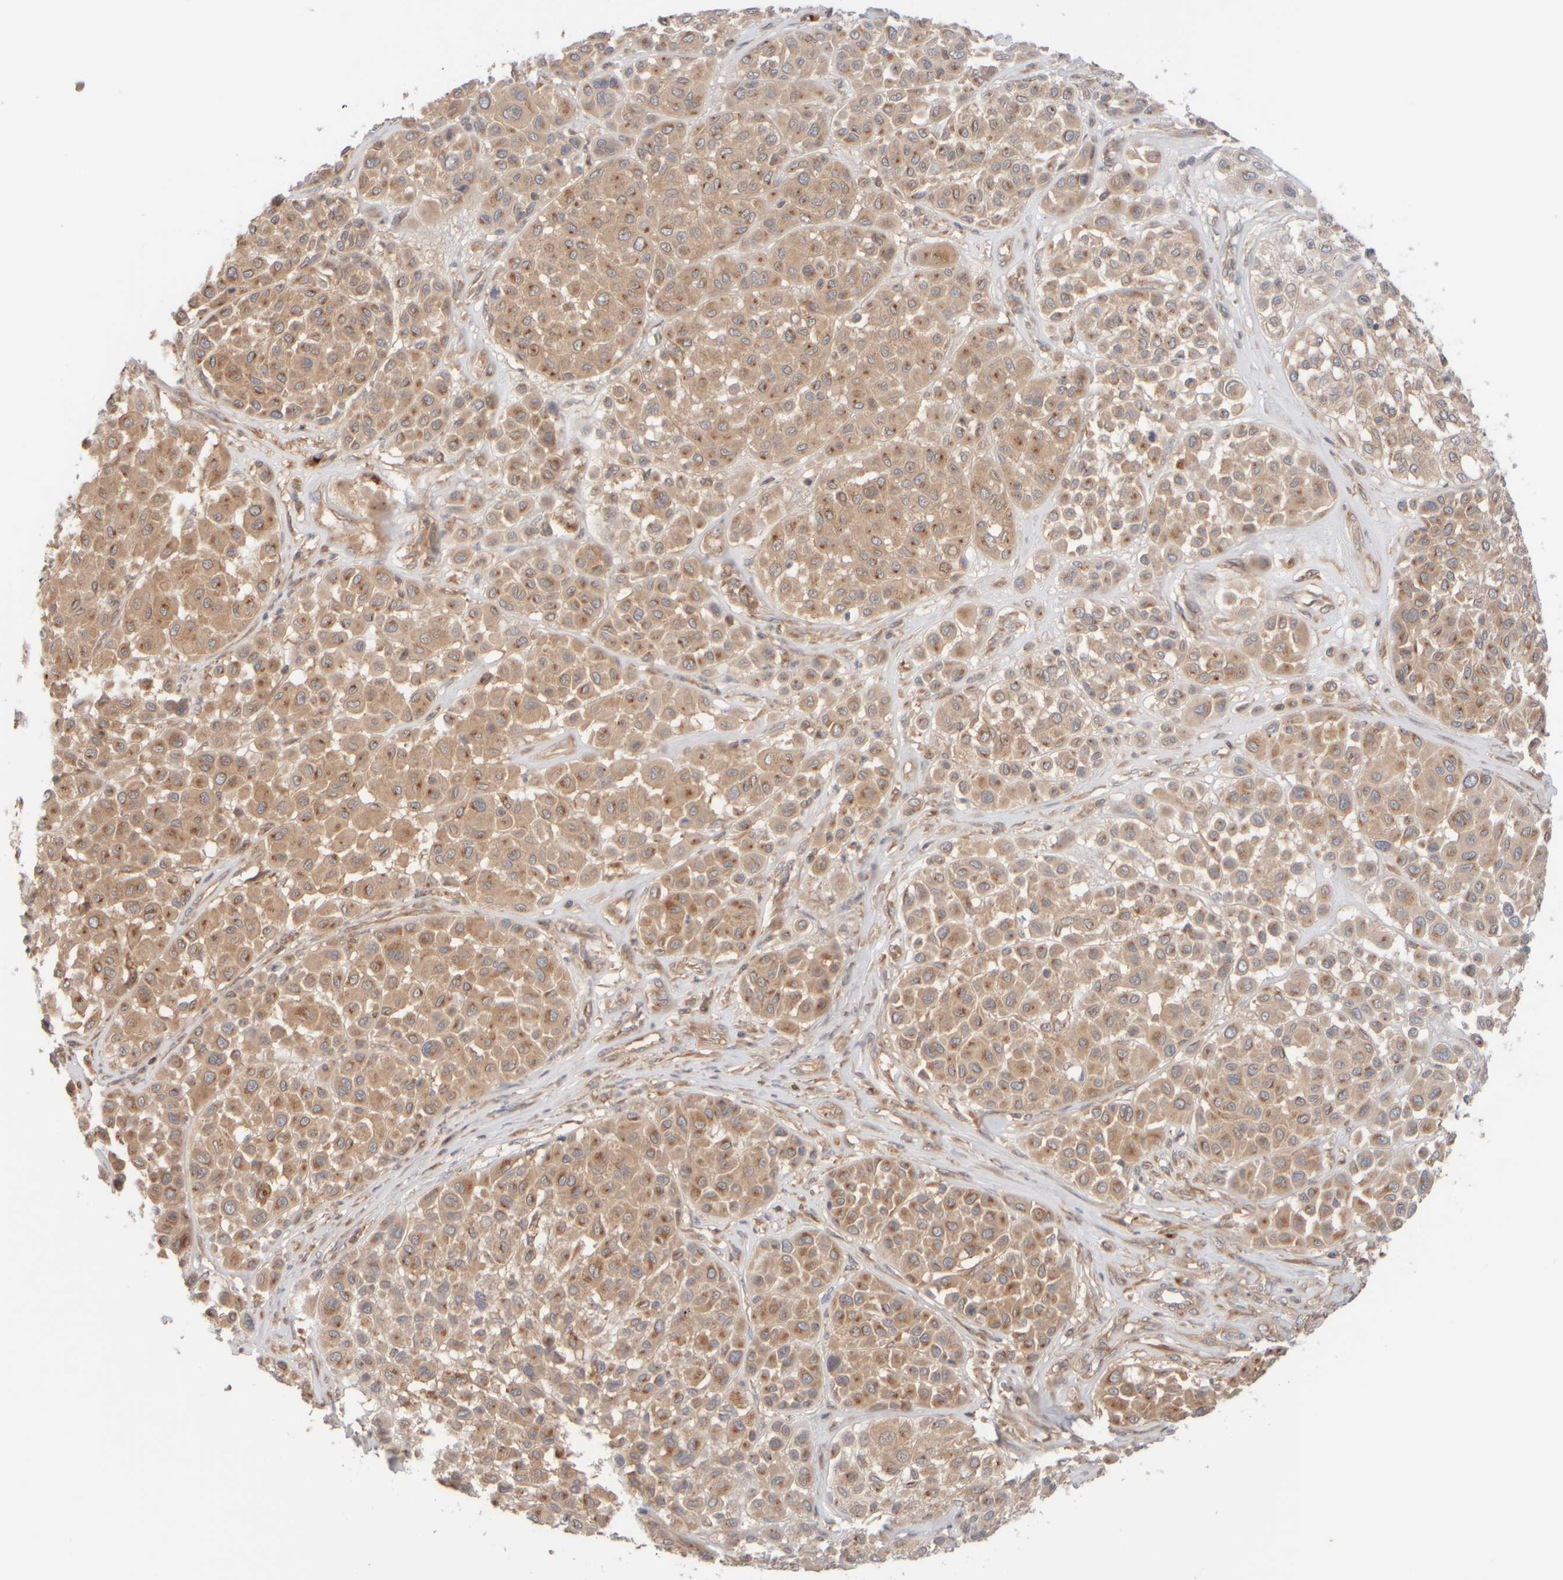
{"staining": {"intensity": "moderate", "quantity": ">75%", "location": "cytoplasmic/membranous"}, "tissue": "melanoma", "cell_type": "Tumor cells", "image_type": "cancer", "snomed": [{"axis": "morphology", "description": "Malignant melanoma, Metastatic site"}, {"axis": "topography", "description": "Soft tissue"}], "caption": "Protein staining of malignant melanoma (metastatic site) tissue reveals moderate cytoplasmic/membranous positivity in approximately >75% of tumor cells.", "gene": "RABEP1", "patient": {"sex": "male", "age": 41}}